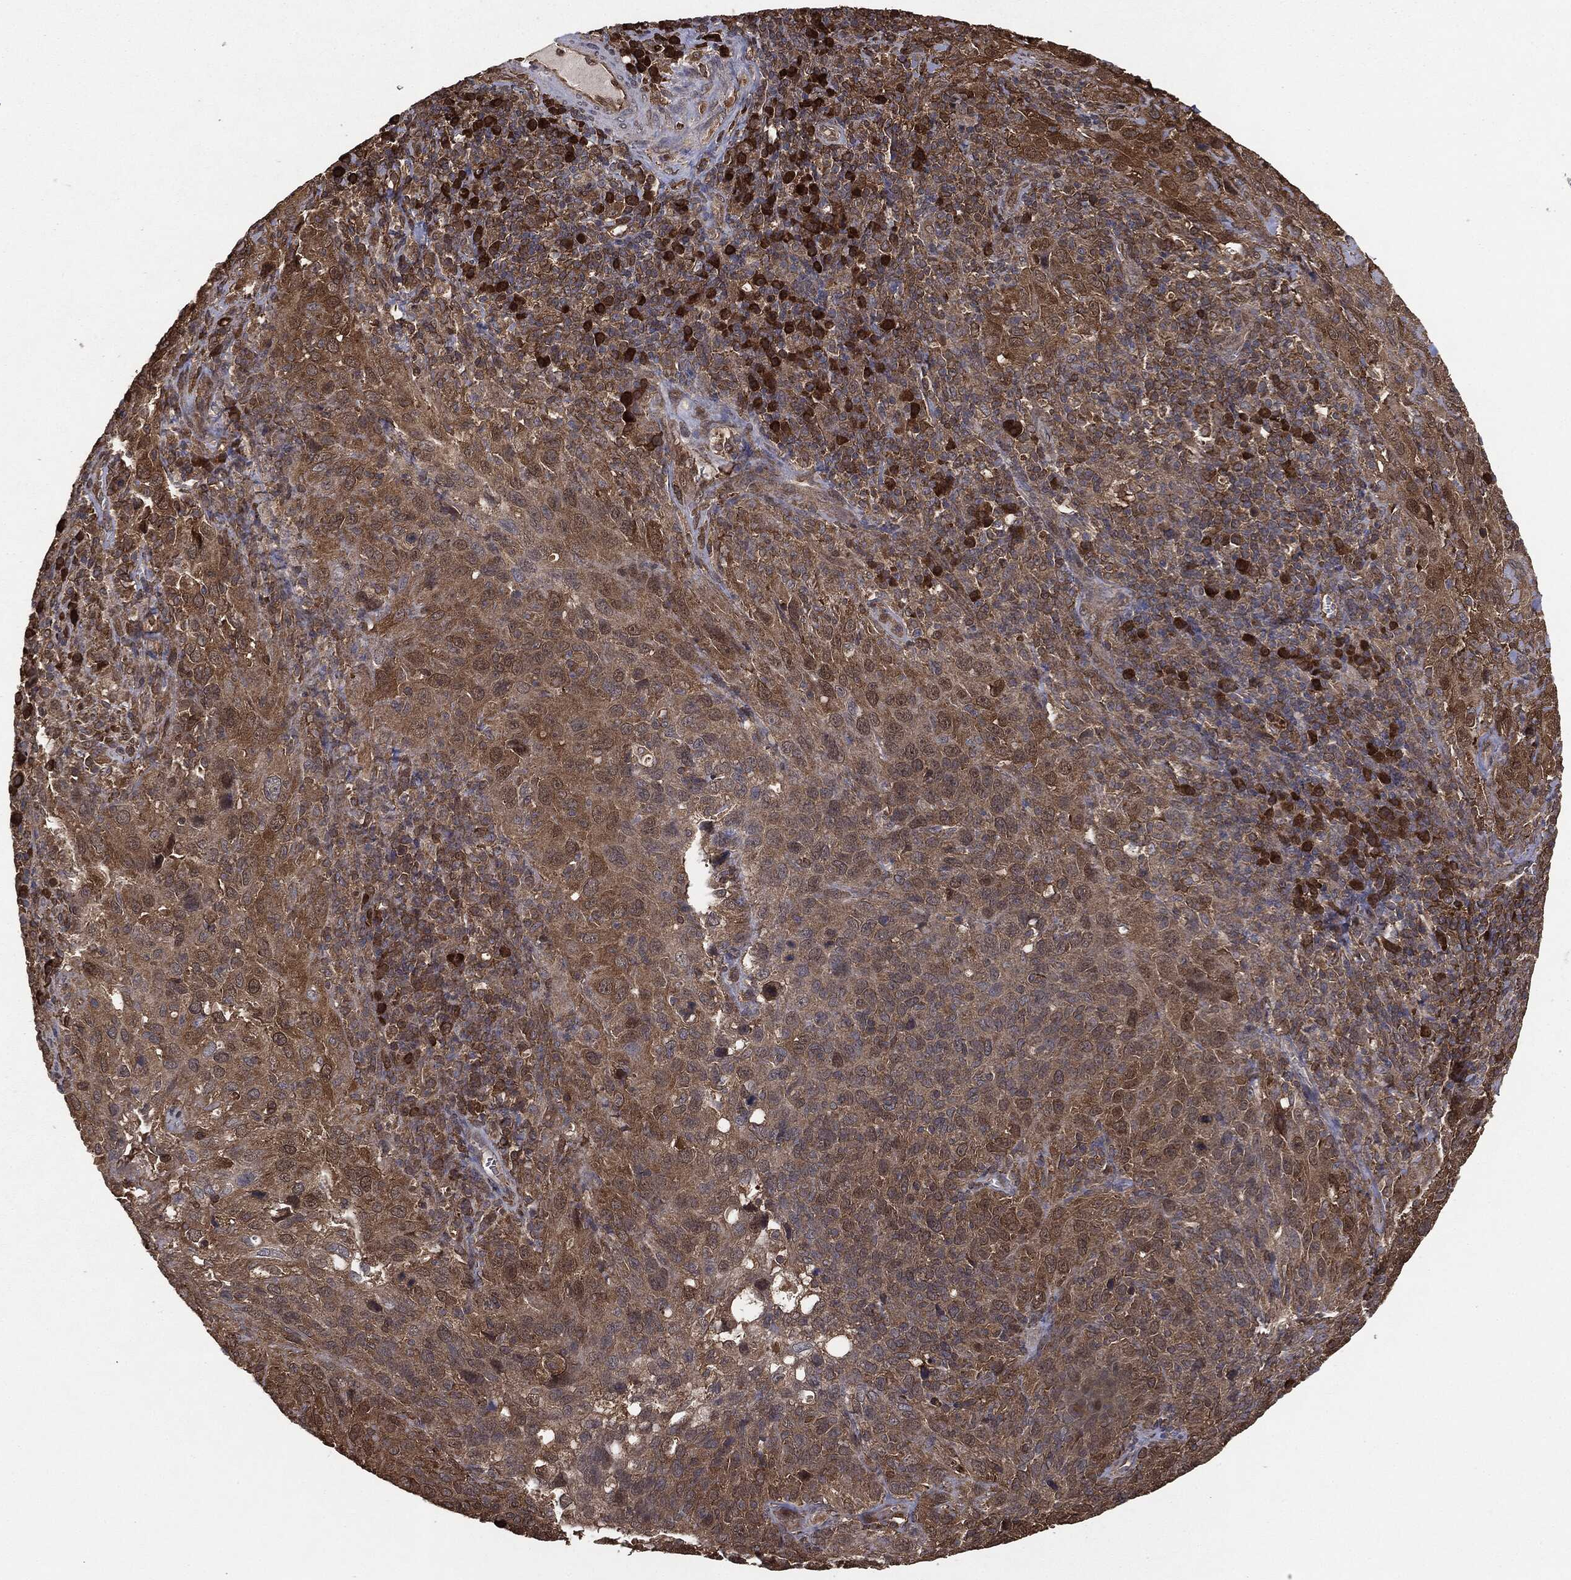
{"staining": {"intensity": "strong", "quantity": ">75%", "location": "cytoplasmic/membranous"}, "tissue": "cervical cancer", "cell_type": "Tumor cells", "image_type": "cancer", "snomed": [{"axis": "morphology", "description": "Squamous cell carcinoma, NOS"}, {"axis": "topography", "description": "Cervix"}], "caption": "A high amount of strong cytoplasmic/membranous positivity is appreciated in about >75% of tumor cells in cervical squamous cell carcinoma tissue.", "gene": "NME1", "patient": {"sex": "female", "age": 51}}